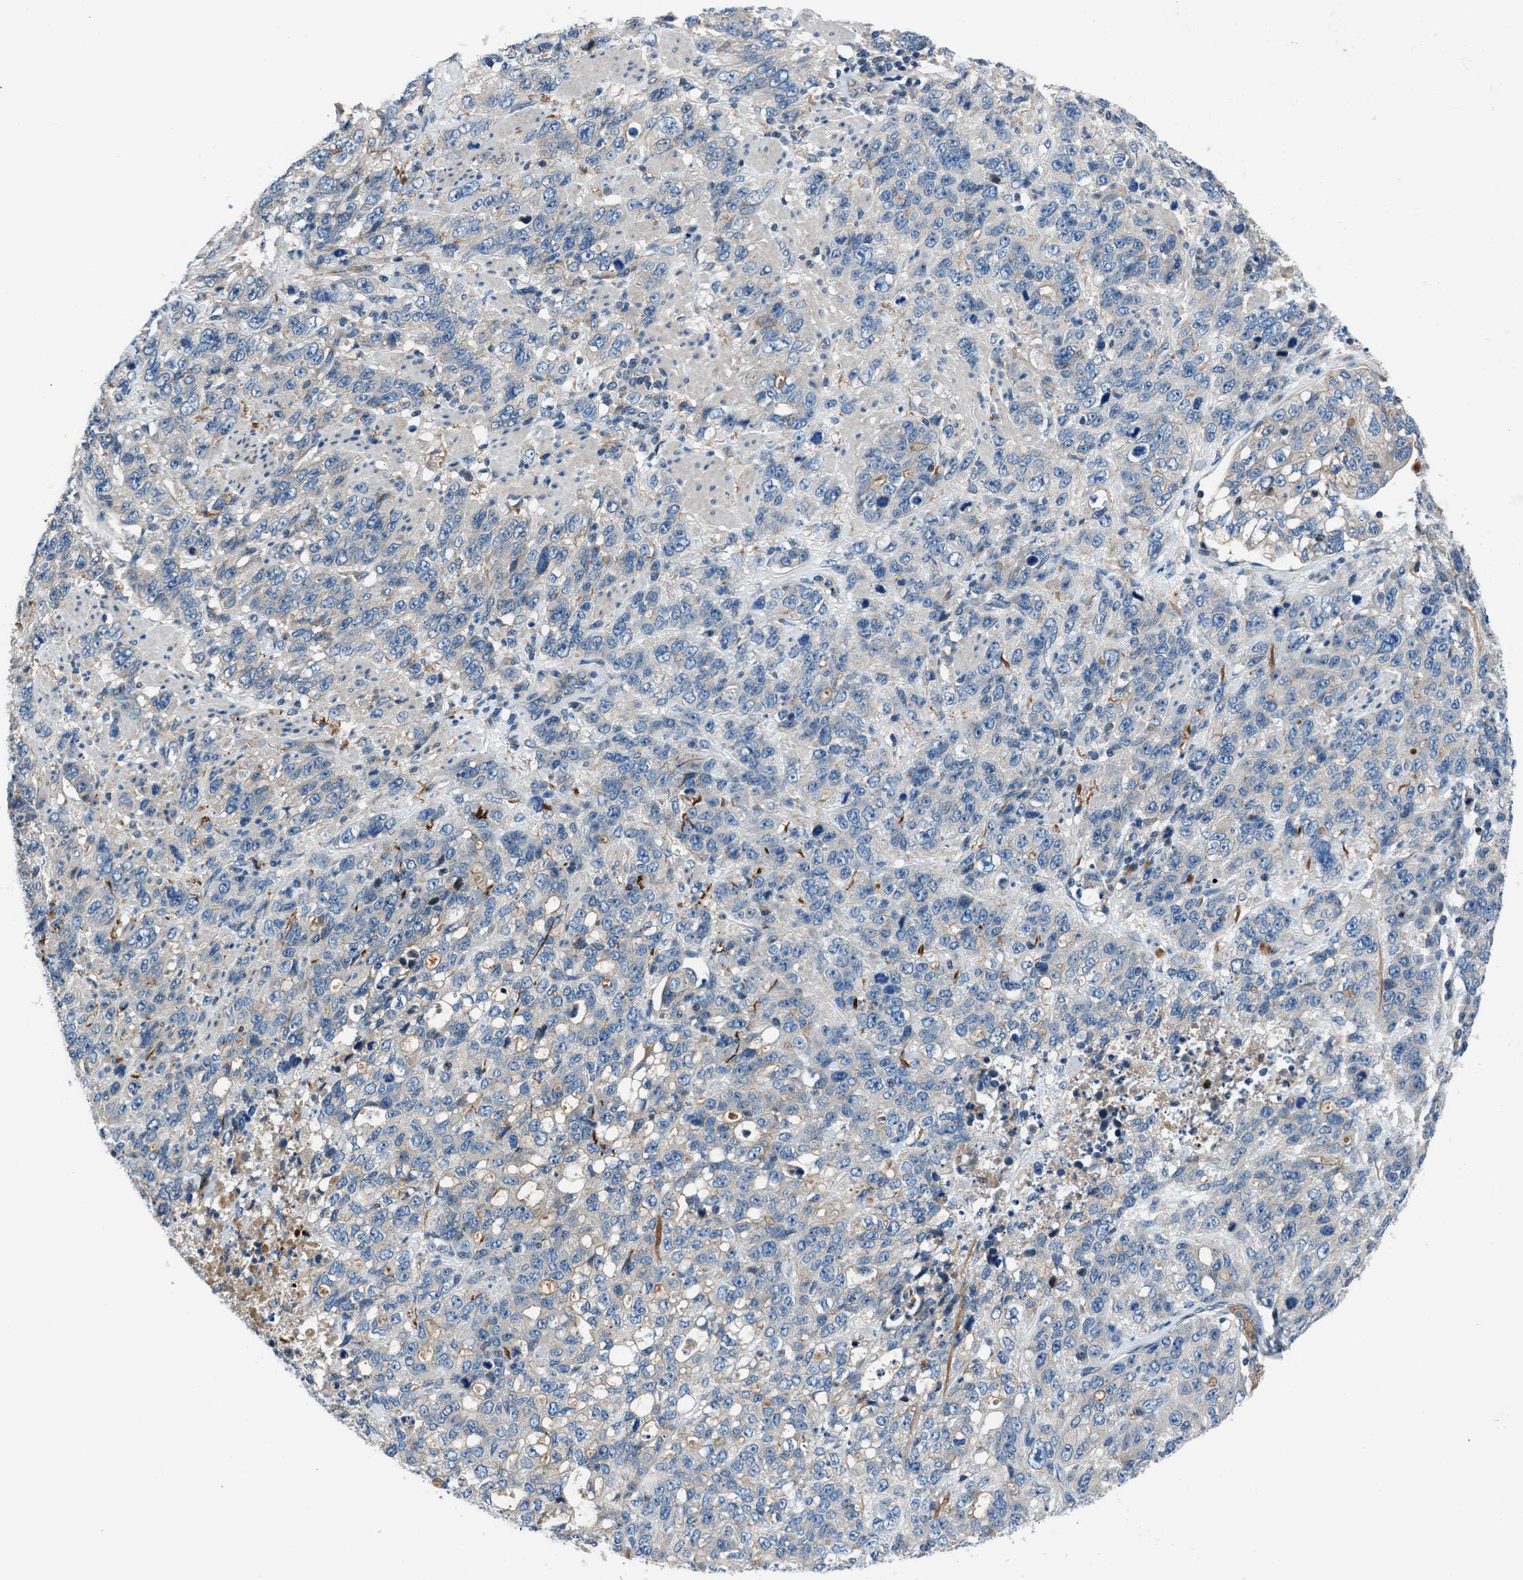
{"staining": {"intensity": "negative", "quantity": "none", "location": "none"}, "tissue": "stomach cancer", "cell_type": "Tumor cells", "image_type": "cancer", "snomed": [{"axis": "morphology", "description": "Adenocarcinoma, NOS"}, {"axis": "topography", "description": "Stomach"}], "caption": "Immunohistochemistry (IHC) histopathology image of neoplastic tissue: stomach cancer stained with DAB (3,3'-diaminobenzidine) displays no significant protein expression in tumor cells.", "gene": "SLC38A6", "patient": {"sex": "male", "age": 48}}